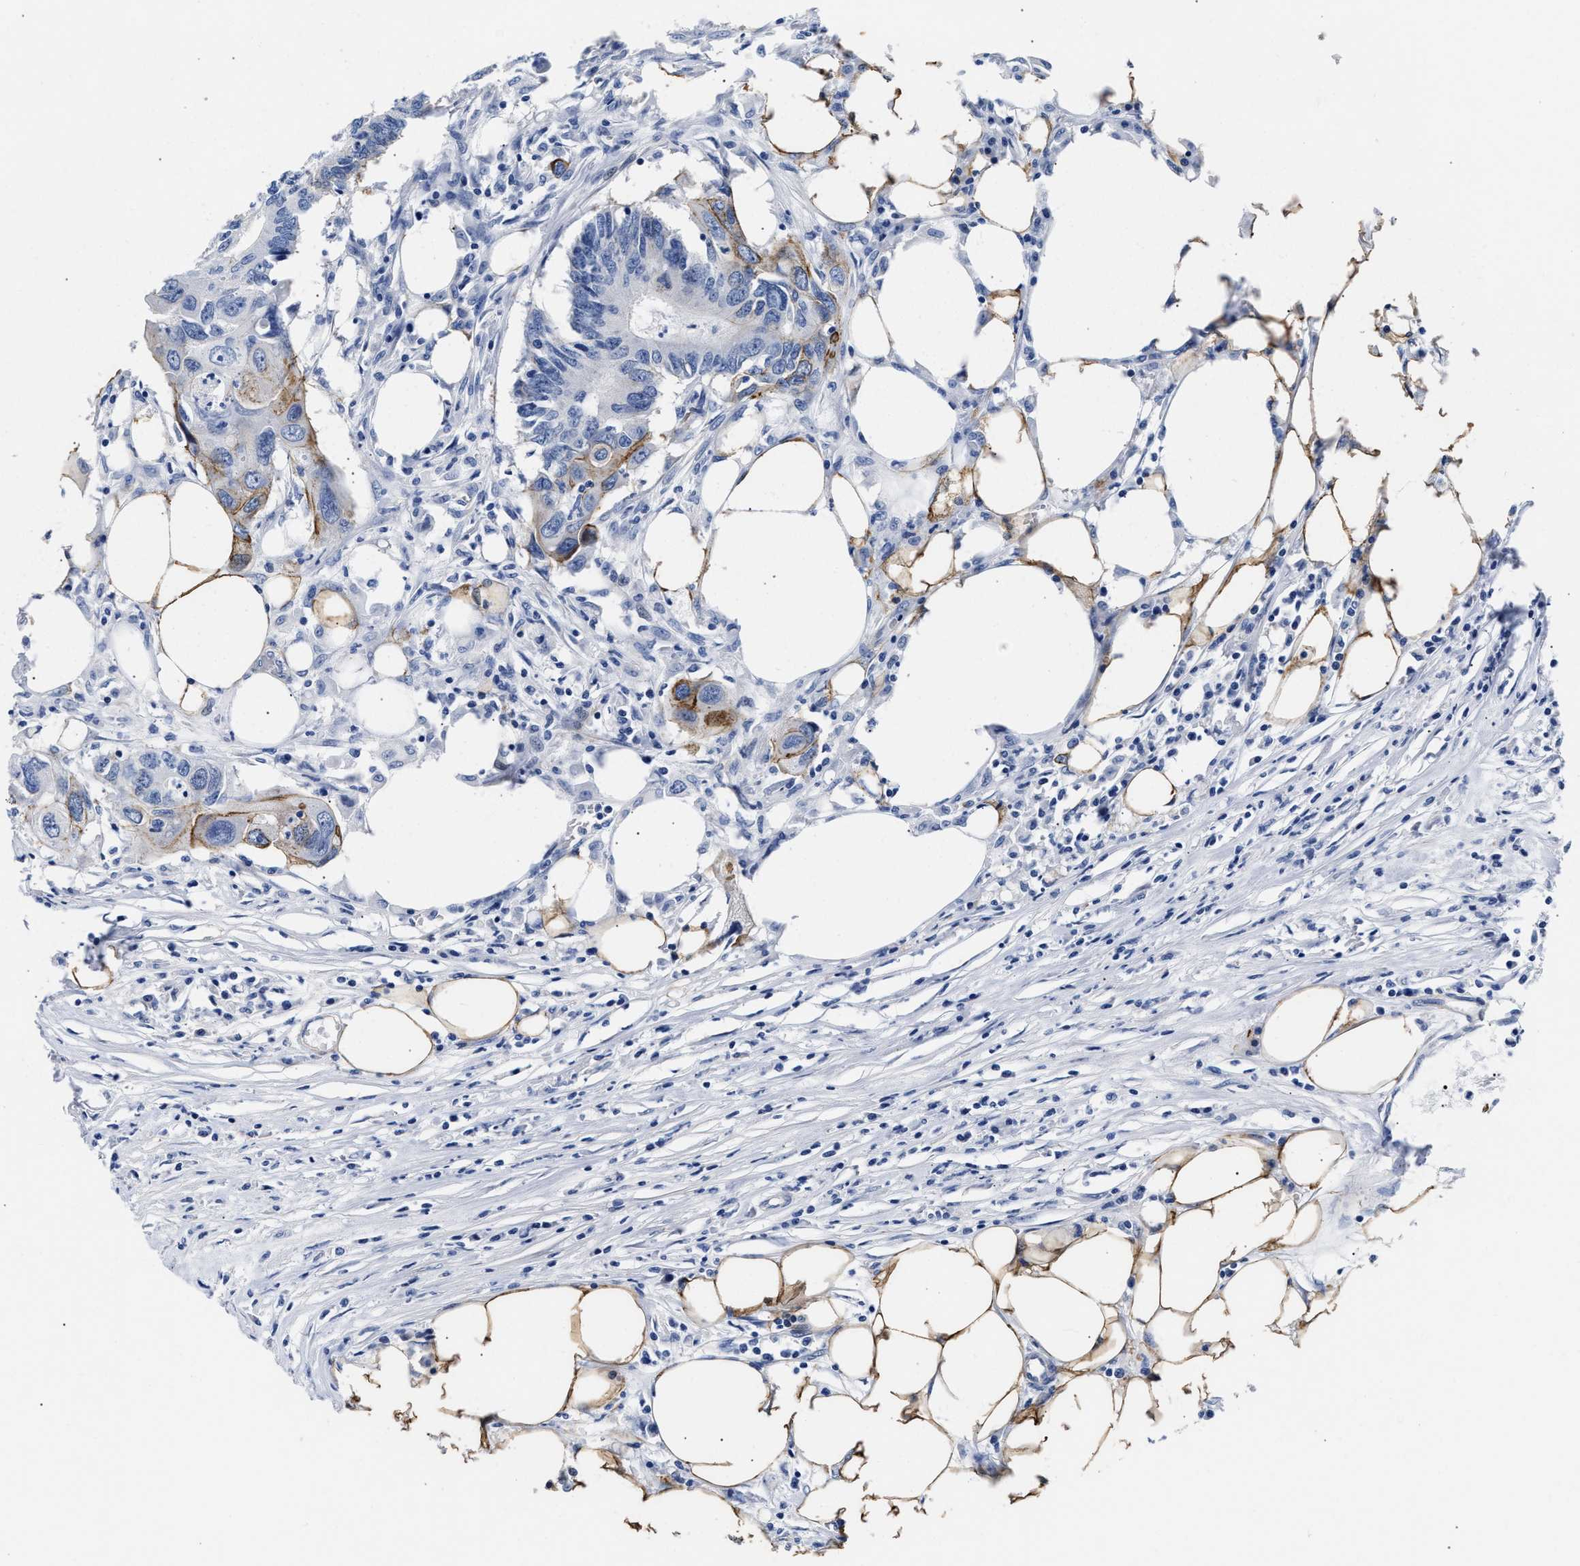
{"staining": {"intensity": "moderate", "quantity": "<25%", "location": "cytoplasmic/membranous"}, "tissue": "colorectal cancer", "cell_type": "Tumor cells", "image_type": "cancer", "snomed": [{"axis": "morphology", "description": "Adenocarcinoma, NOS"}, {"axis": "topography", "description": "Colon"}], "caption": "Human colorectal cancer (adenocarcinoma) stained with a brown dye demonstrates moderate cytoplasmic/membranous positive positivity in about <25% of tumor cells.", "gene": "TRIM29", "patient": {"sex": "male", "age": 71}}